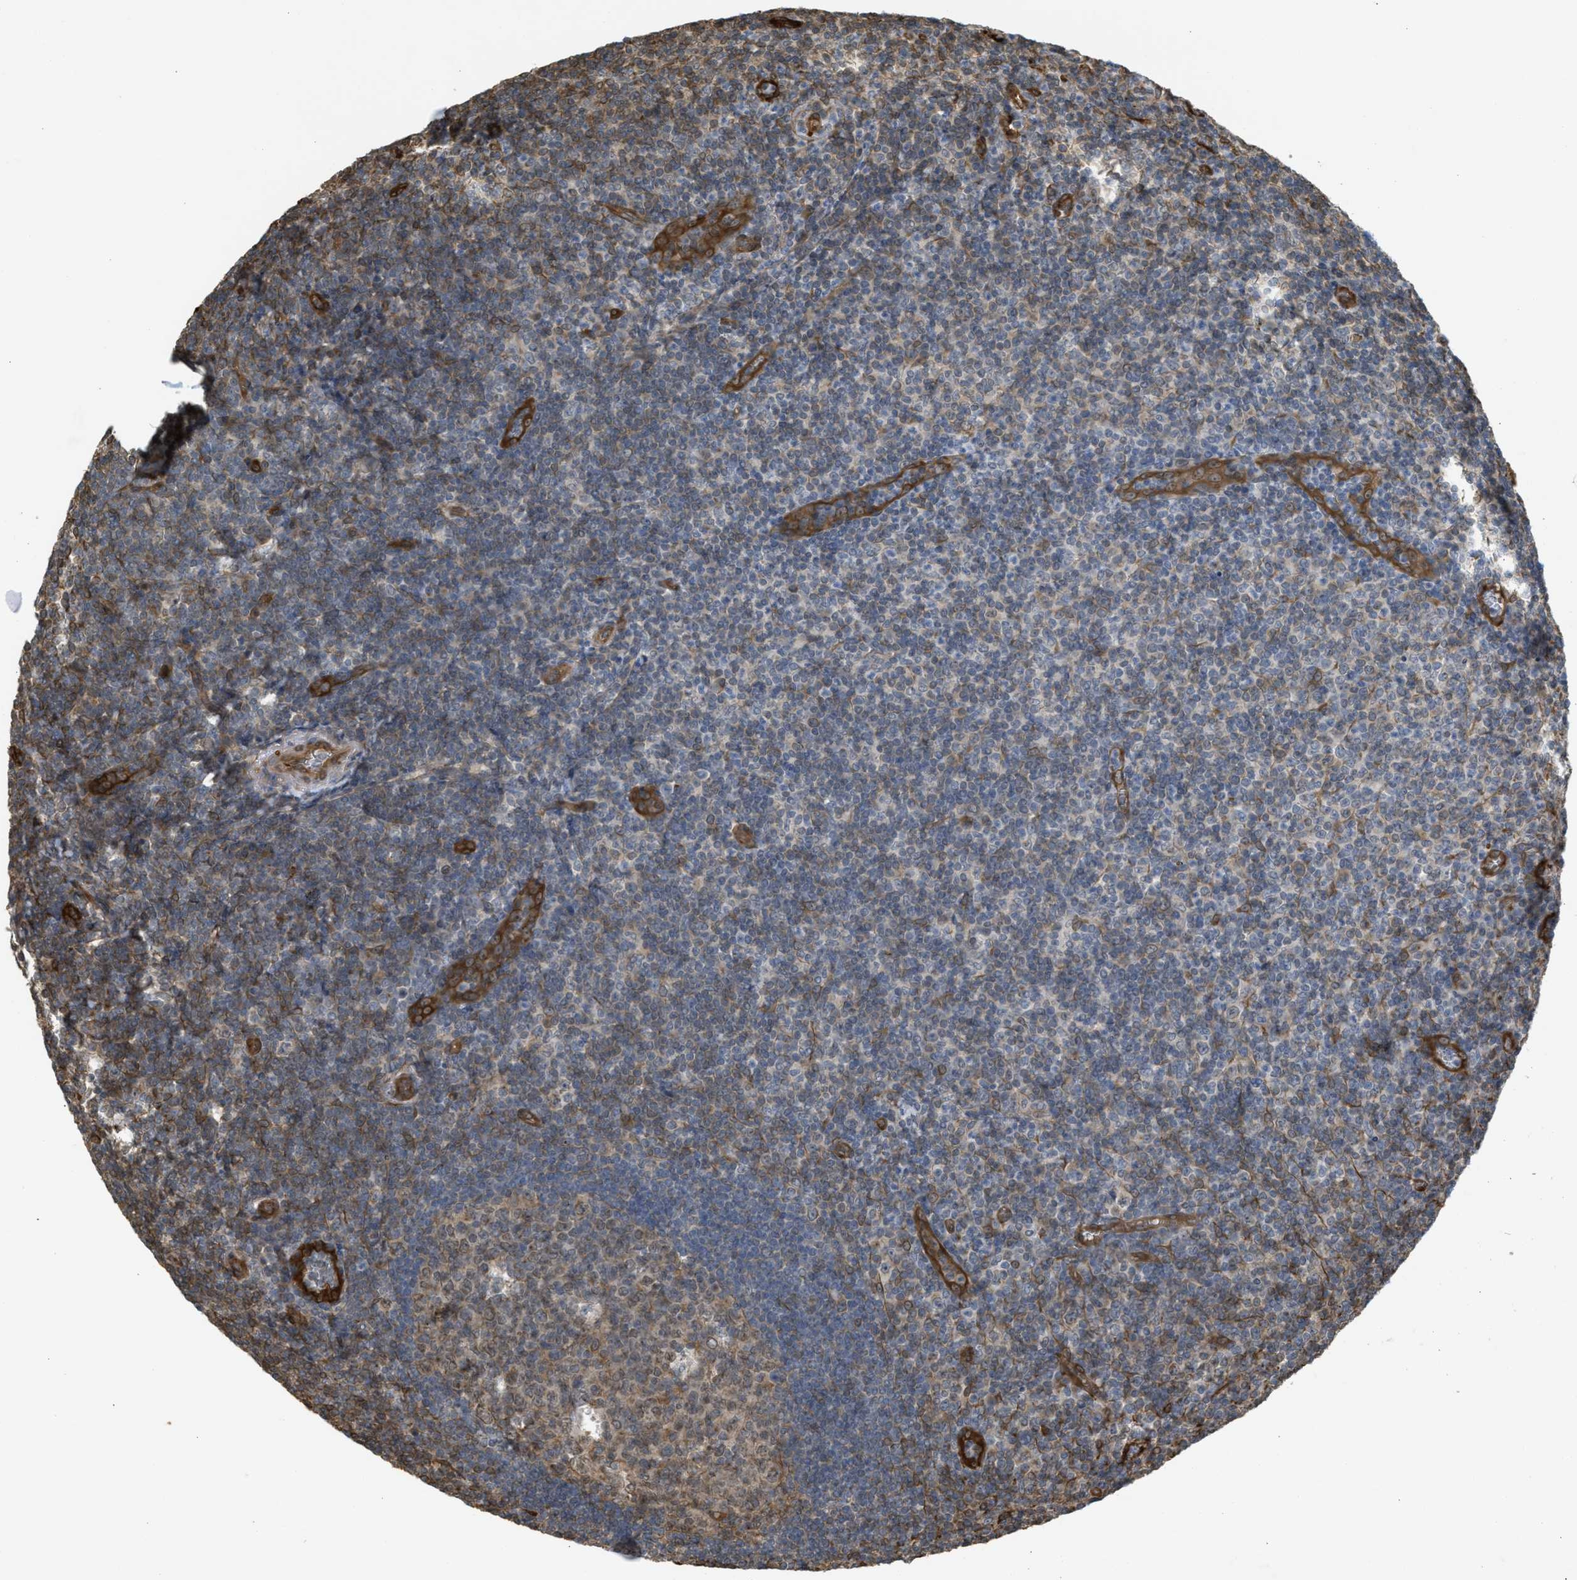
{"staining": {"intensity": "weak", "quantity": ">75%", "location": "cytoplasmic/membranous"}, "tissue": "tonsil", "cell_type": "Germinal center cells", "image_type": "normal", "snomed": [{"axis": "morphology", "description": "Normal tissue, NOS"}, {"axis": "topography", "description": "Tonsil"}], "caption": "Tonsil stained with a brown dye displays weak cytoplasmic/membranous positive expression in about >75% of germinal center cells.", "gene": "BAG3", "patient": {"sex": "male", "age": 37}}